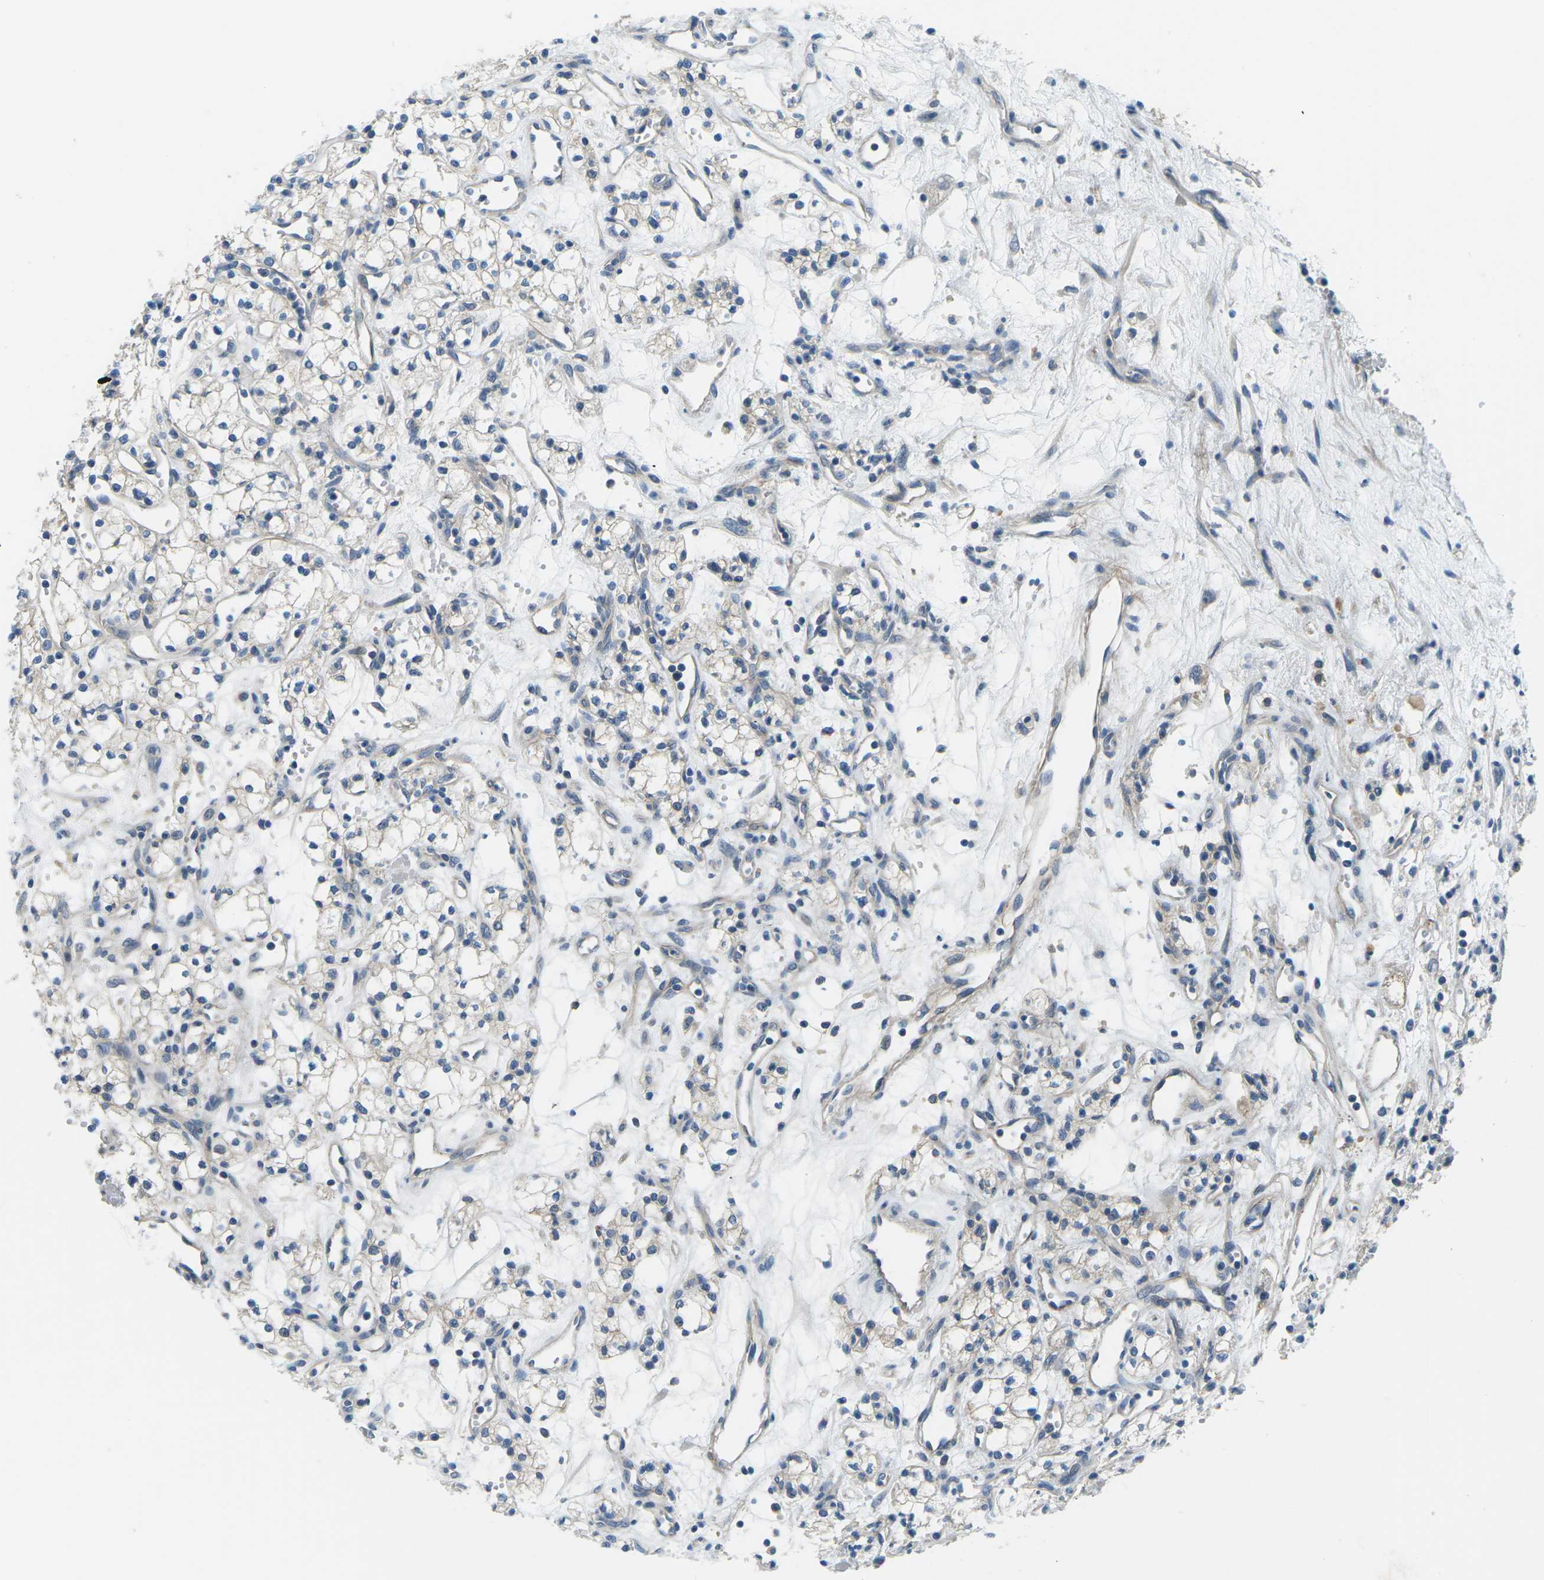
{"staining": {"intensity": "weak", "quantity": "25%-75%", "location": "cytoplasmic/membranous"}, "tissue": "renal cancer", "cell_type": "Tumor cells", "image_type": "cancer", "snomed": [{"axis": "morphology", "description": "Adenocarcinoma, NOS"}, {"axis": "topography", "description": "Kidney"}], "caption": "Renal adenocarcinoma stained with a protein marker reveals weak staining in tumor cells.", "gene": "CTNND1", "patient": {"sex": "male", "age": 59}}